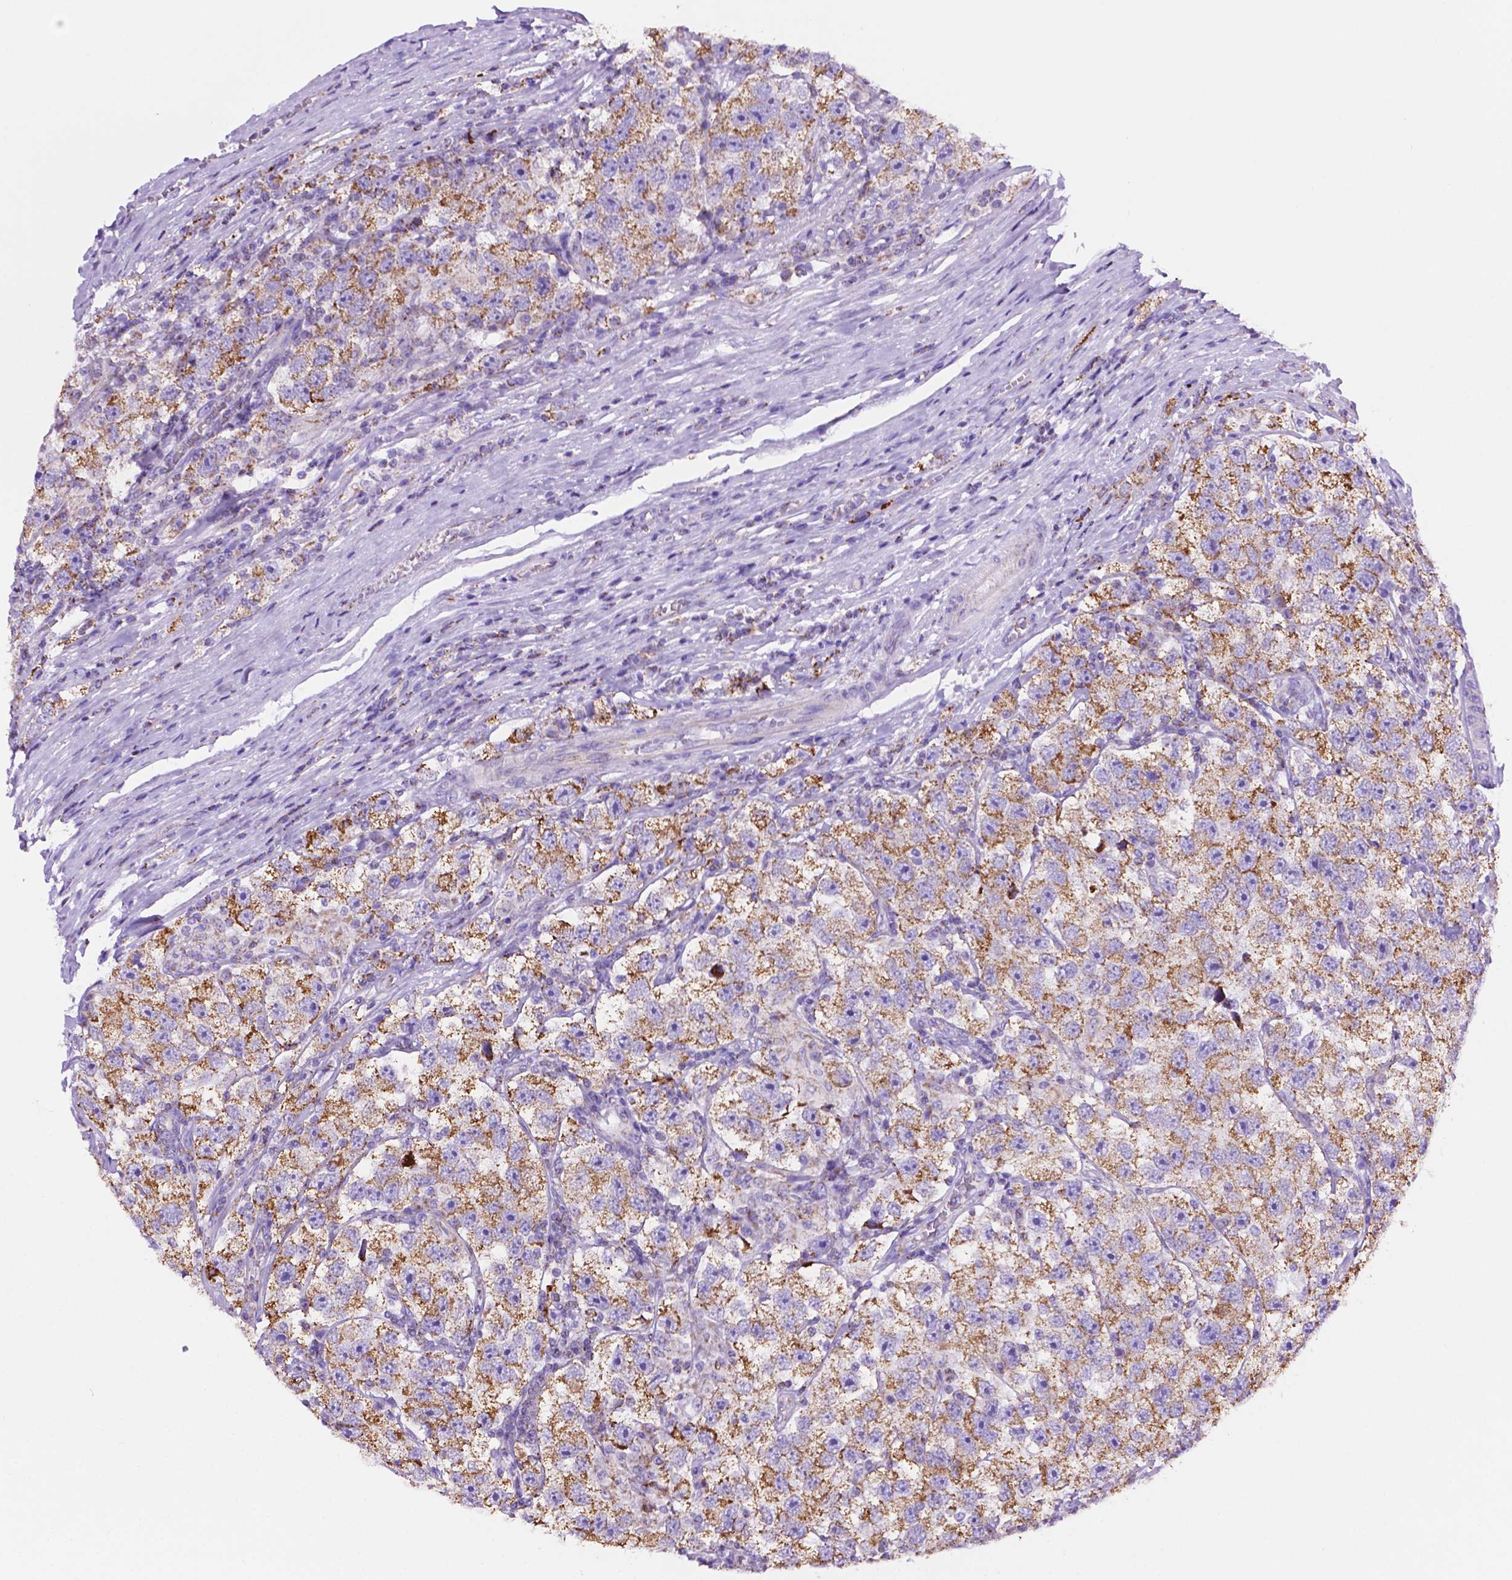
{"staining": {"intensity": "moderate", "quantity": ">75%", "location": "cytoplasmic/membranous"}, "tissue": "testis cancer", "cell_type": "Tumor cells", "image_type": "cancer", "snomed": [{"axis": "morphology", "description": "Seminoma, NOS"}, {"axis": "topography", "description": "Testis"}], "caption": "Moderate cytoplasmic/membranous protein staining is appreciated in about >75% of tumor cells in testis cancer.", "gene": "GDPD5", "patient": {"sex": "male", "age": 26}}